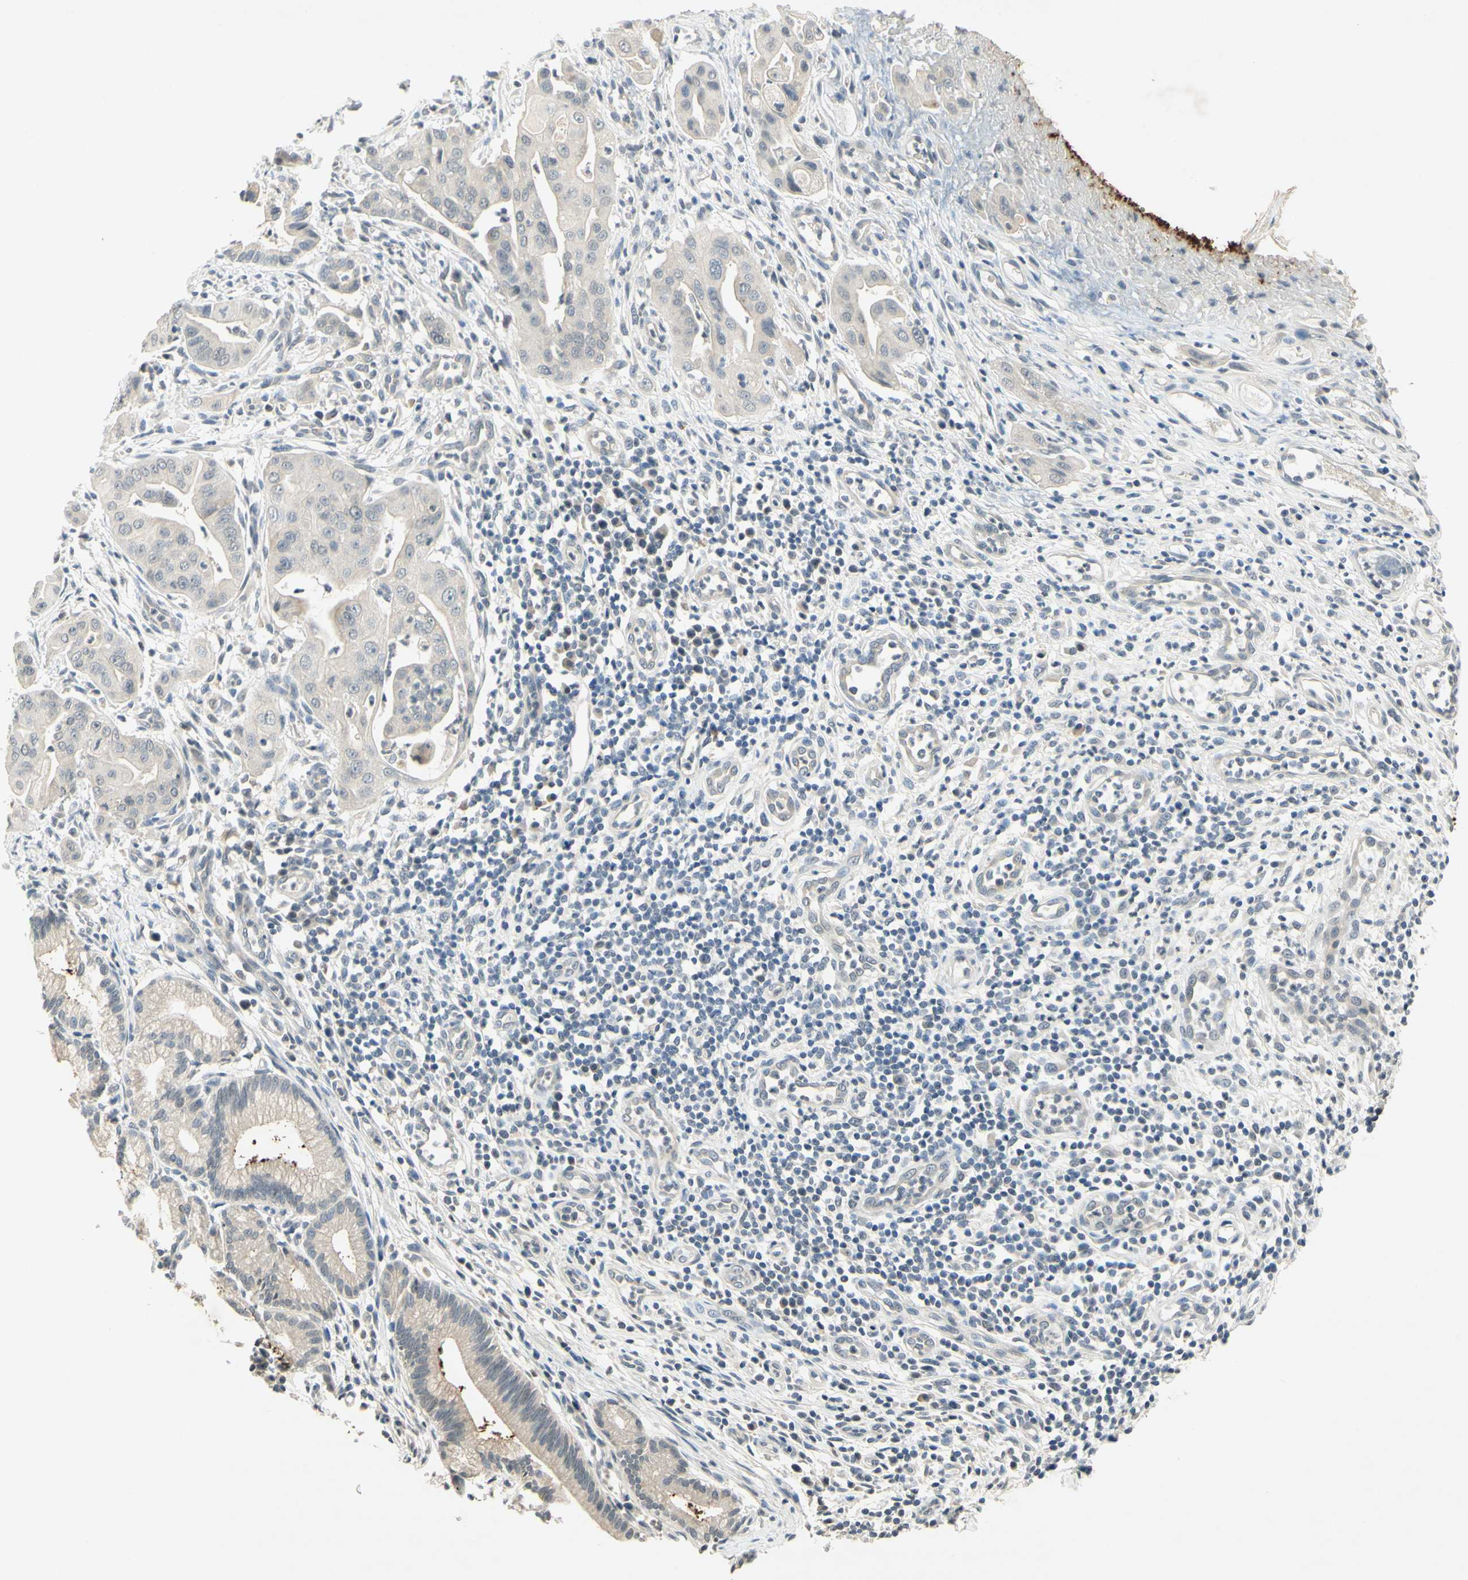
{"staining": {"intensity": "negative", "quantity": "none", "location": "none"}, "tissue": "pancreatic cancer", "cell_type": "Tumor cells", "image_type": "cancer", "snomed": [{"axis": "morphology", "description": "Adenocarcinoma, NOS"}, {"axis": "topography", "description": "Pancreas"}], "caption": "Pancreatic adenocarcinoma was stained to show a protein in brown. There is no significant positivity in tumor cells.", "gene": "GLI1", "patient": {"sex": "female", "age": 75}}